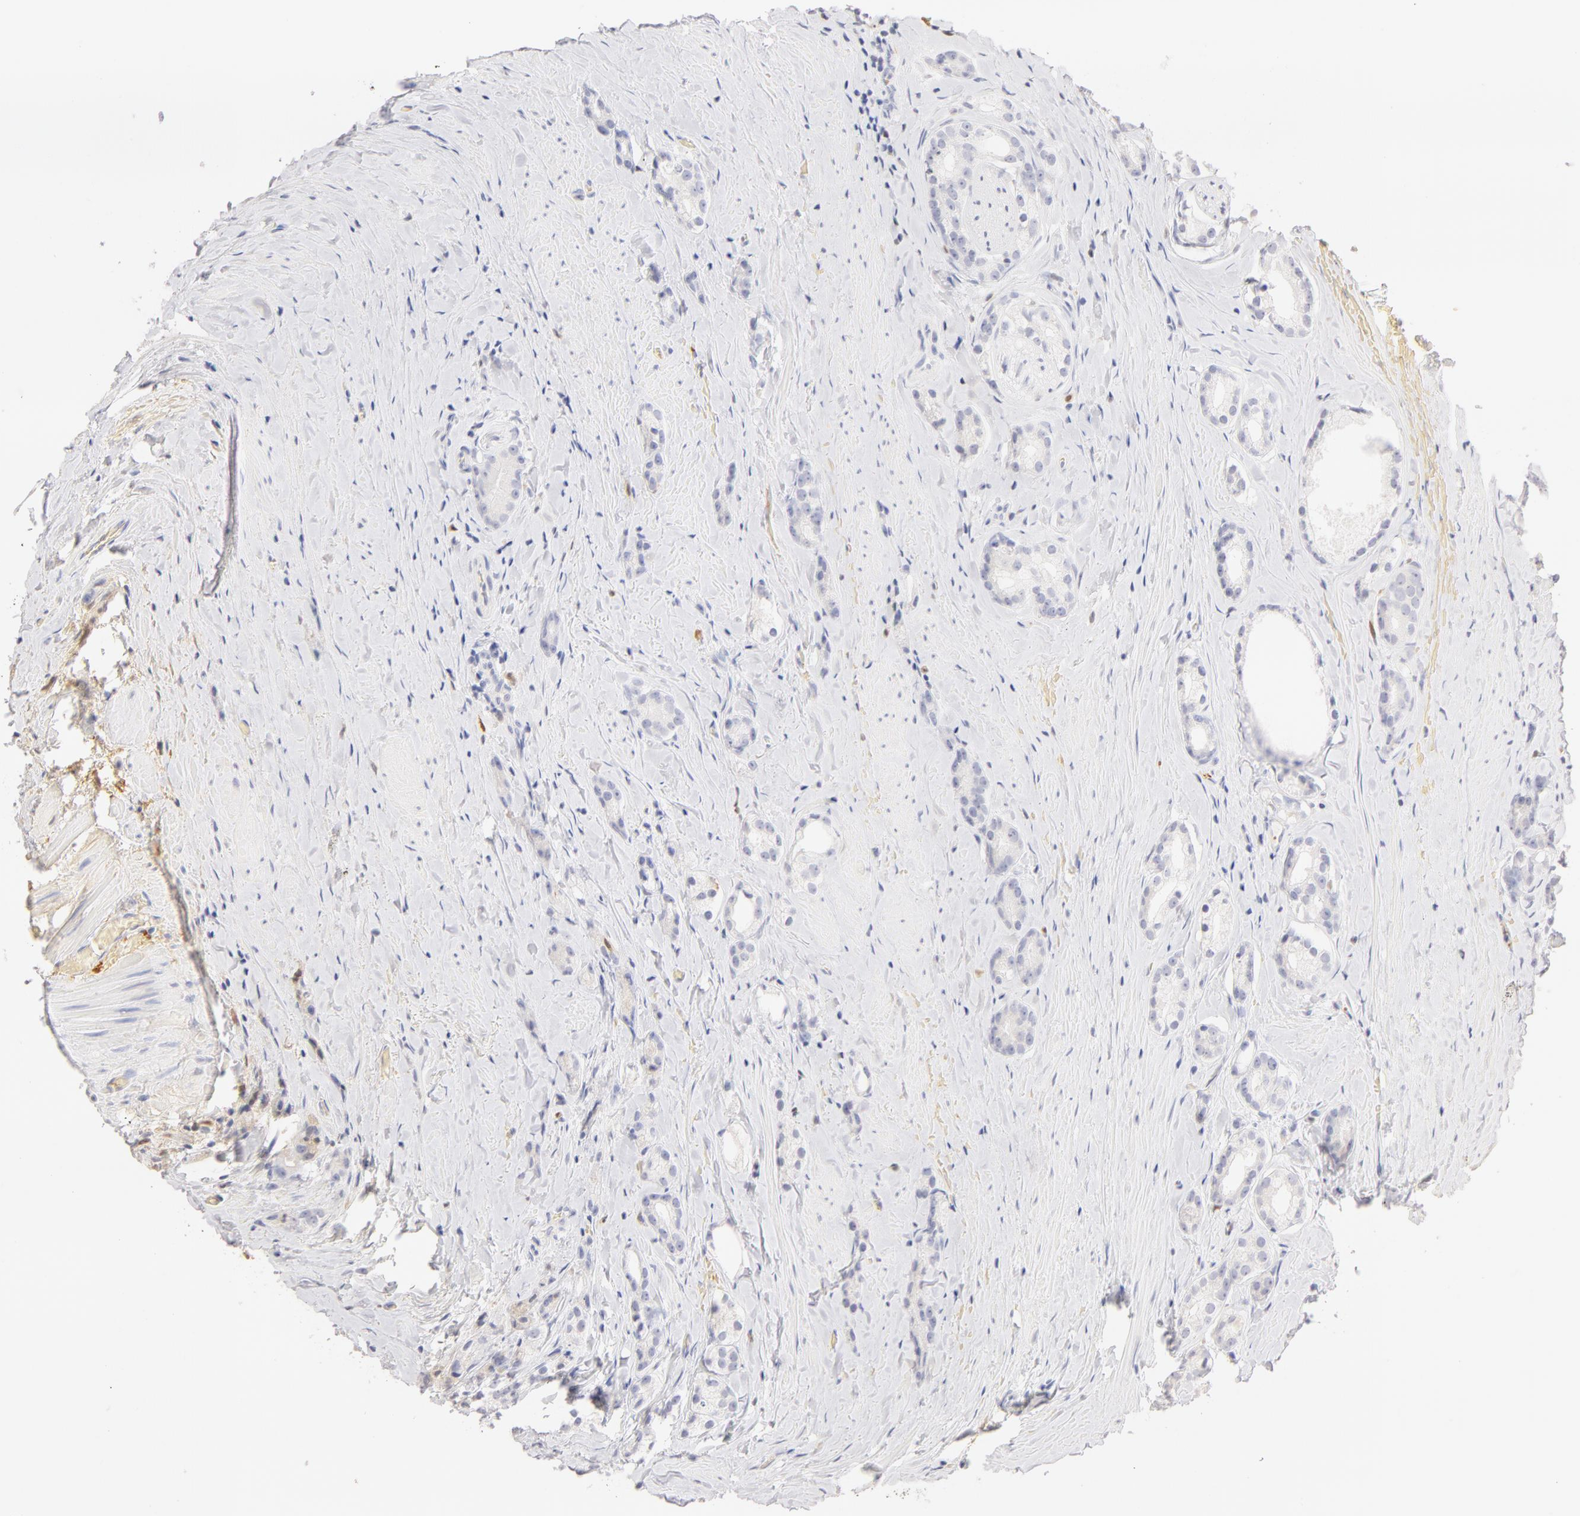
{"staining": {"intensity": "negative", "quantity": "none", "location": "none"}, "tissue": "prostate cancer", "cell_type": "Tumor cells", "image_type": "cancer", "snomed": [{"axis": "morphology", "description": "Adenocarcinoma, Medium grade"}, {"axis": "topography", "description": "Prostate"}], "caption": "Protein analysis of adenocarcinoma (medium-grade) (prostate) shows no significant staining in tumor cells.", "gene": "CA2", "patient": {"sex": "male", "age": 59}}